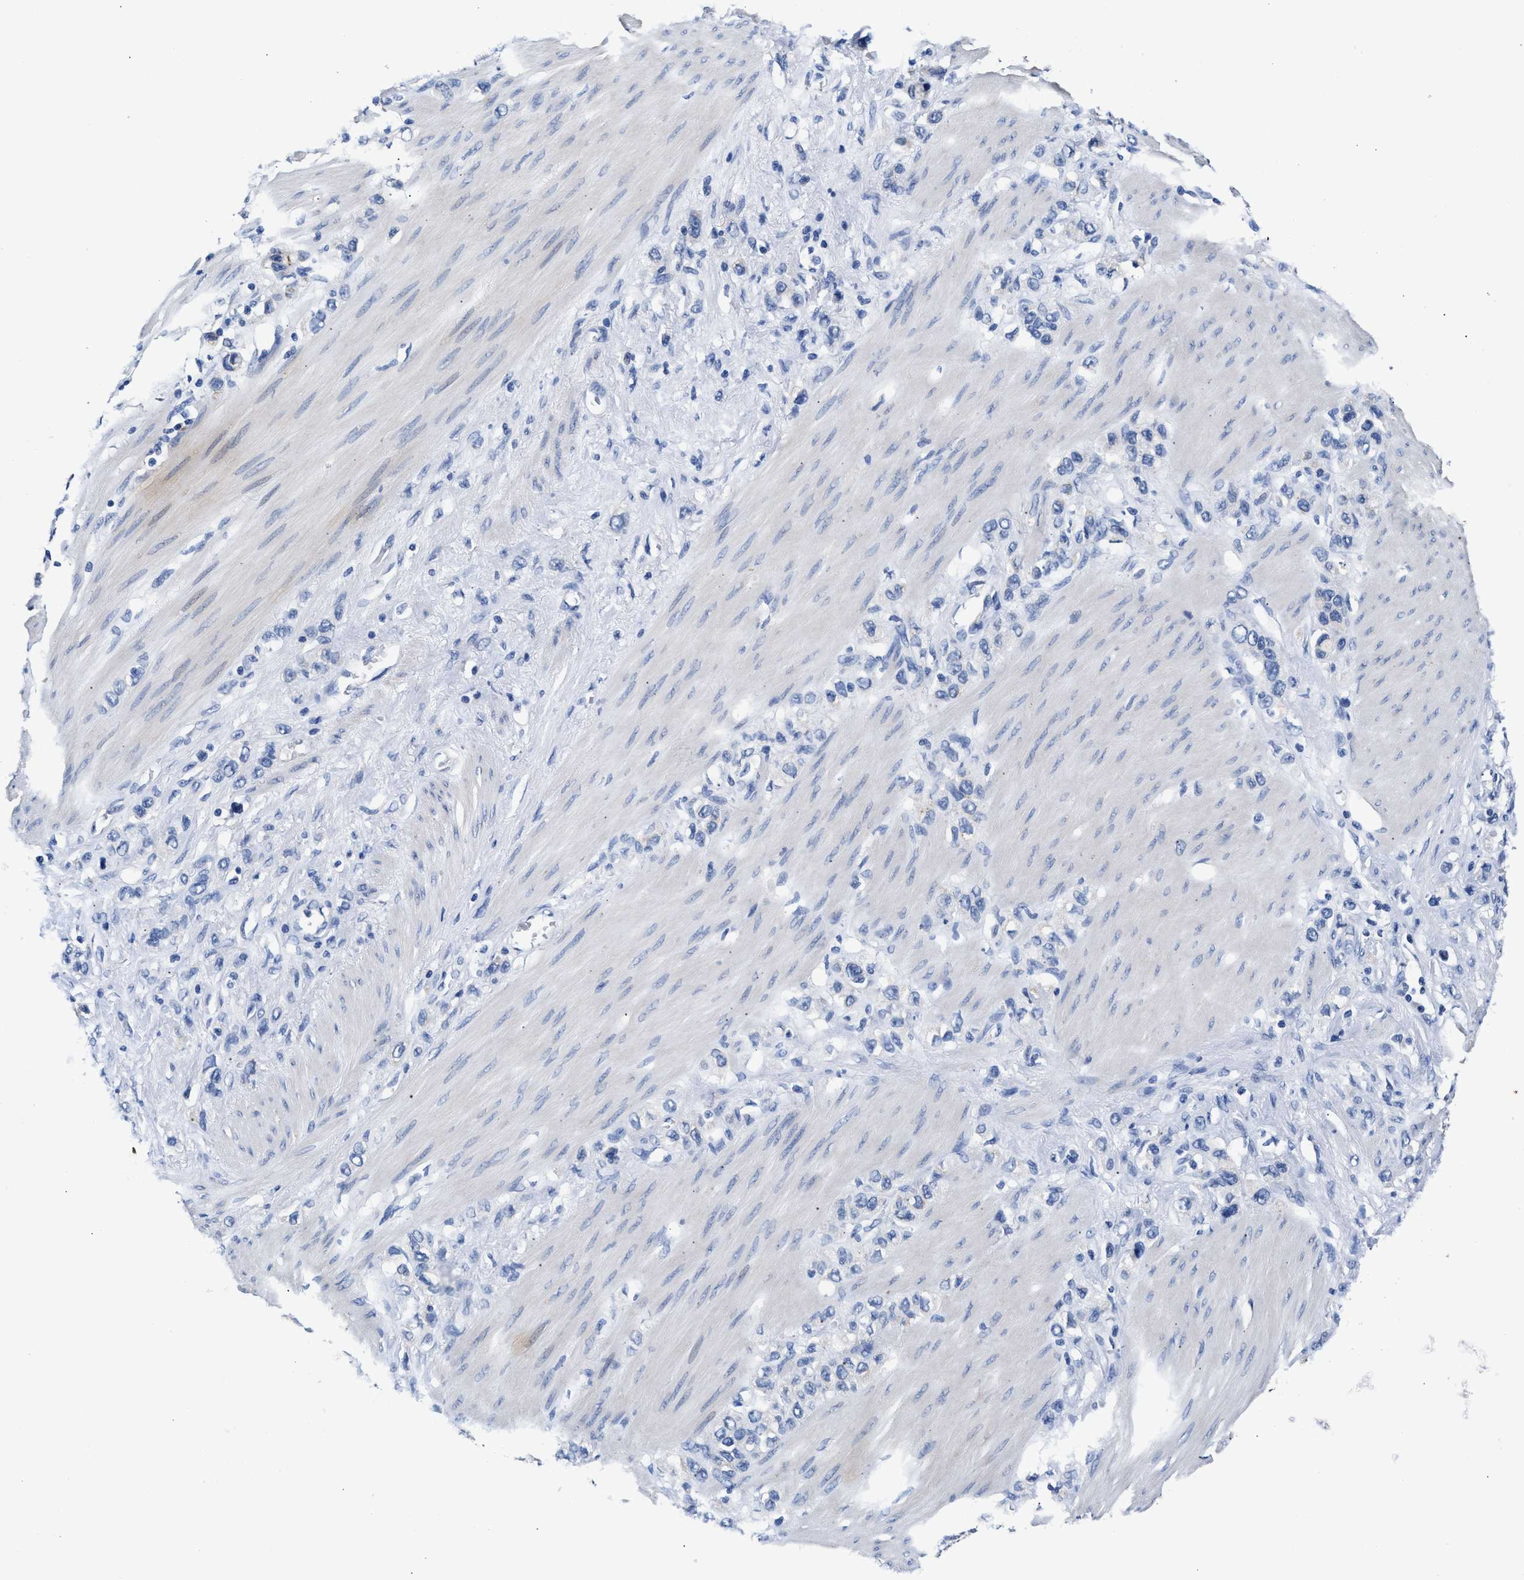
{"staining": {"intensity": "negative", "quantity": "none", "location": "none"}, "tissue": "stomach cancer", "cell_type": "Tumor cells", "image_type": "cancer", "snomed": [{"axis": "morphology", "description": "Adenocarcinoma, NOS"}, {"axis": "morphology", "description": "Adenocarcinoma, High grade"}, {"axis": "topography", "description": "Stomach, upper"}, {"axis": "topography", "description": "Stomach, lower"}], "caption": "Micrograph shows no protein positivity in tumor cells of stomach cancer (adenocarcinoma) tissue.", "gene": "GSTM1", "patient": {"sex": "female", "age": 65}}